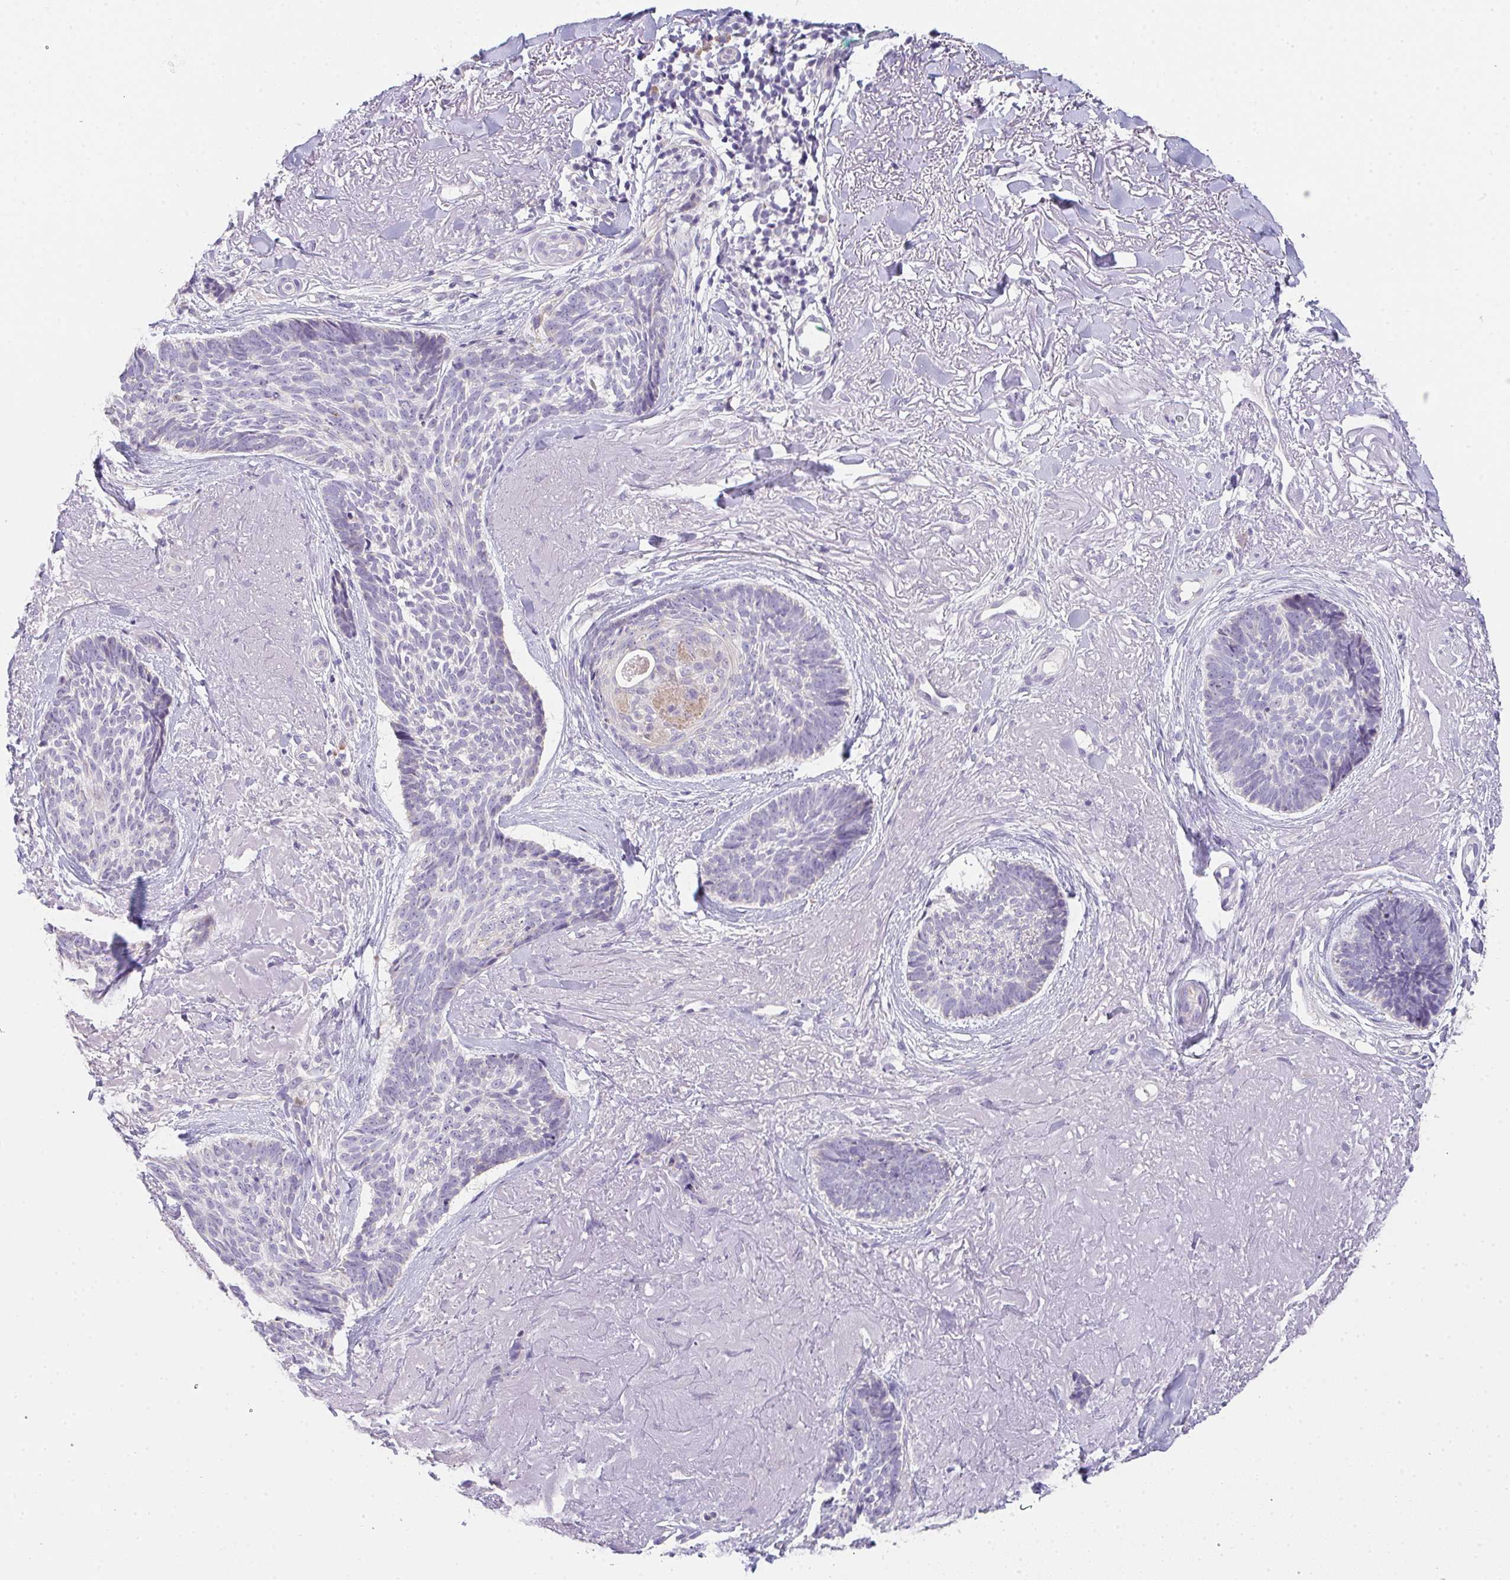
{"staining": {"intensity": "negative", "quantity": "none", "location": "none"}, "tissue": "skin cancer", "cell_type": "Tumor cells", "image_type": "cancer", "snomed": [{"axis": "morphology", "description": "Basal cell carcinoma"}, {"axis": "topography", "description": "Skin"}, {"axis": "topography", "description": "Skin of face"}, {"axis": "topography", "description": "Skin of nose"}], "caption": "Tumor cells are negative for protein expression in human skin cancer.", "gene": "CACNA1S", "patient": {"sex": "female", "age": 86}}